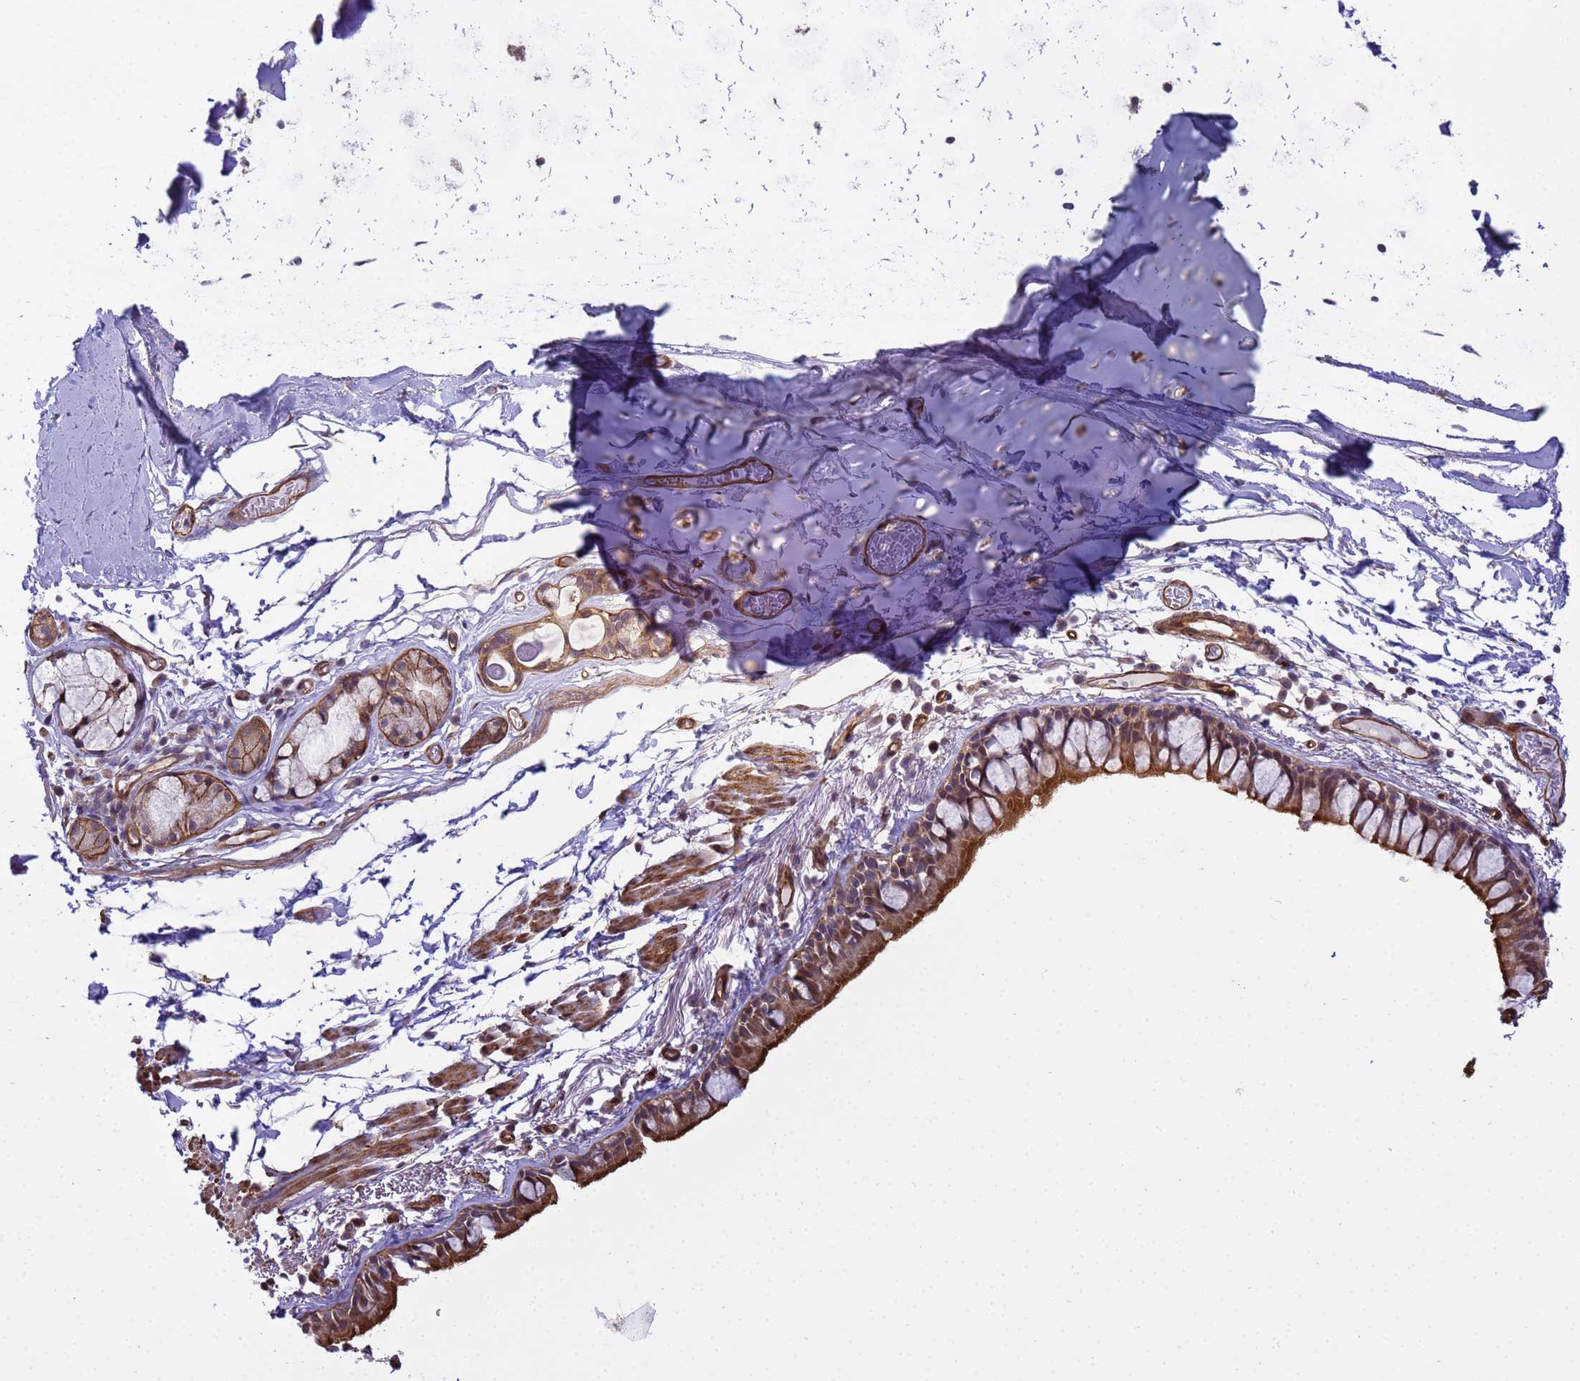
{"staining": {"intensity": "moderate", "quantity": ">75%", "location": "cytoplasmic/membranous,nuclear"}, "tissue": "bronchus", "cell_type": "Respiratory epithelial cells", "image_type": "normal", "snomed": [{"axis": "morphology", "description": "Normal tissue, NOS"}, {"axis": "topography", "description": "Cartilage tissue"}], "caption": "Immunohistochemistry (DAB) staining of normal bronchus shows moderate cytoplasmic/membranous,nuclear protein positivity in about >75% of respiratory epithelial cells. Ihc stains the protein in brown and the nuclei are stained blue.", "gene": "ITGB4", "patient": {"sex": "male", "age": 63}}